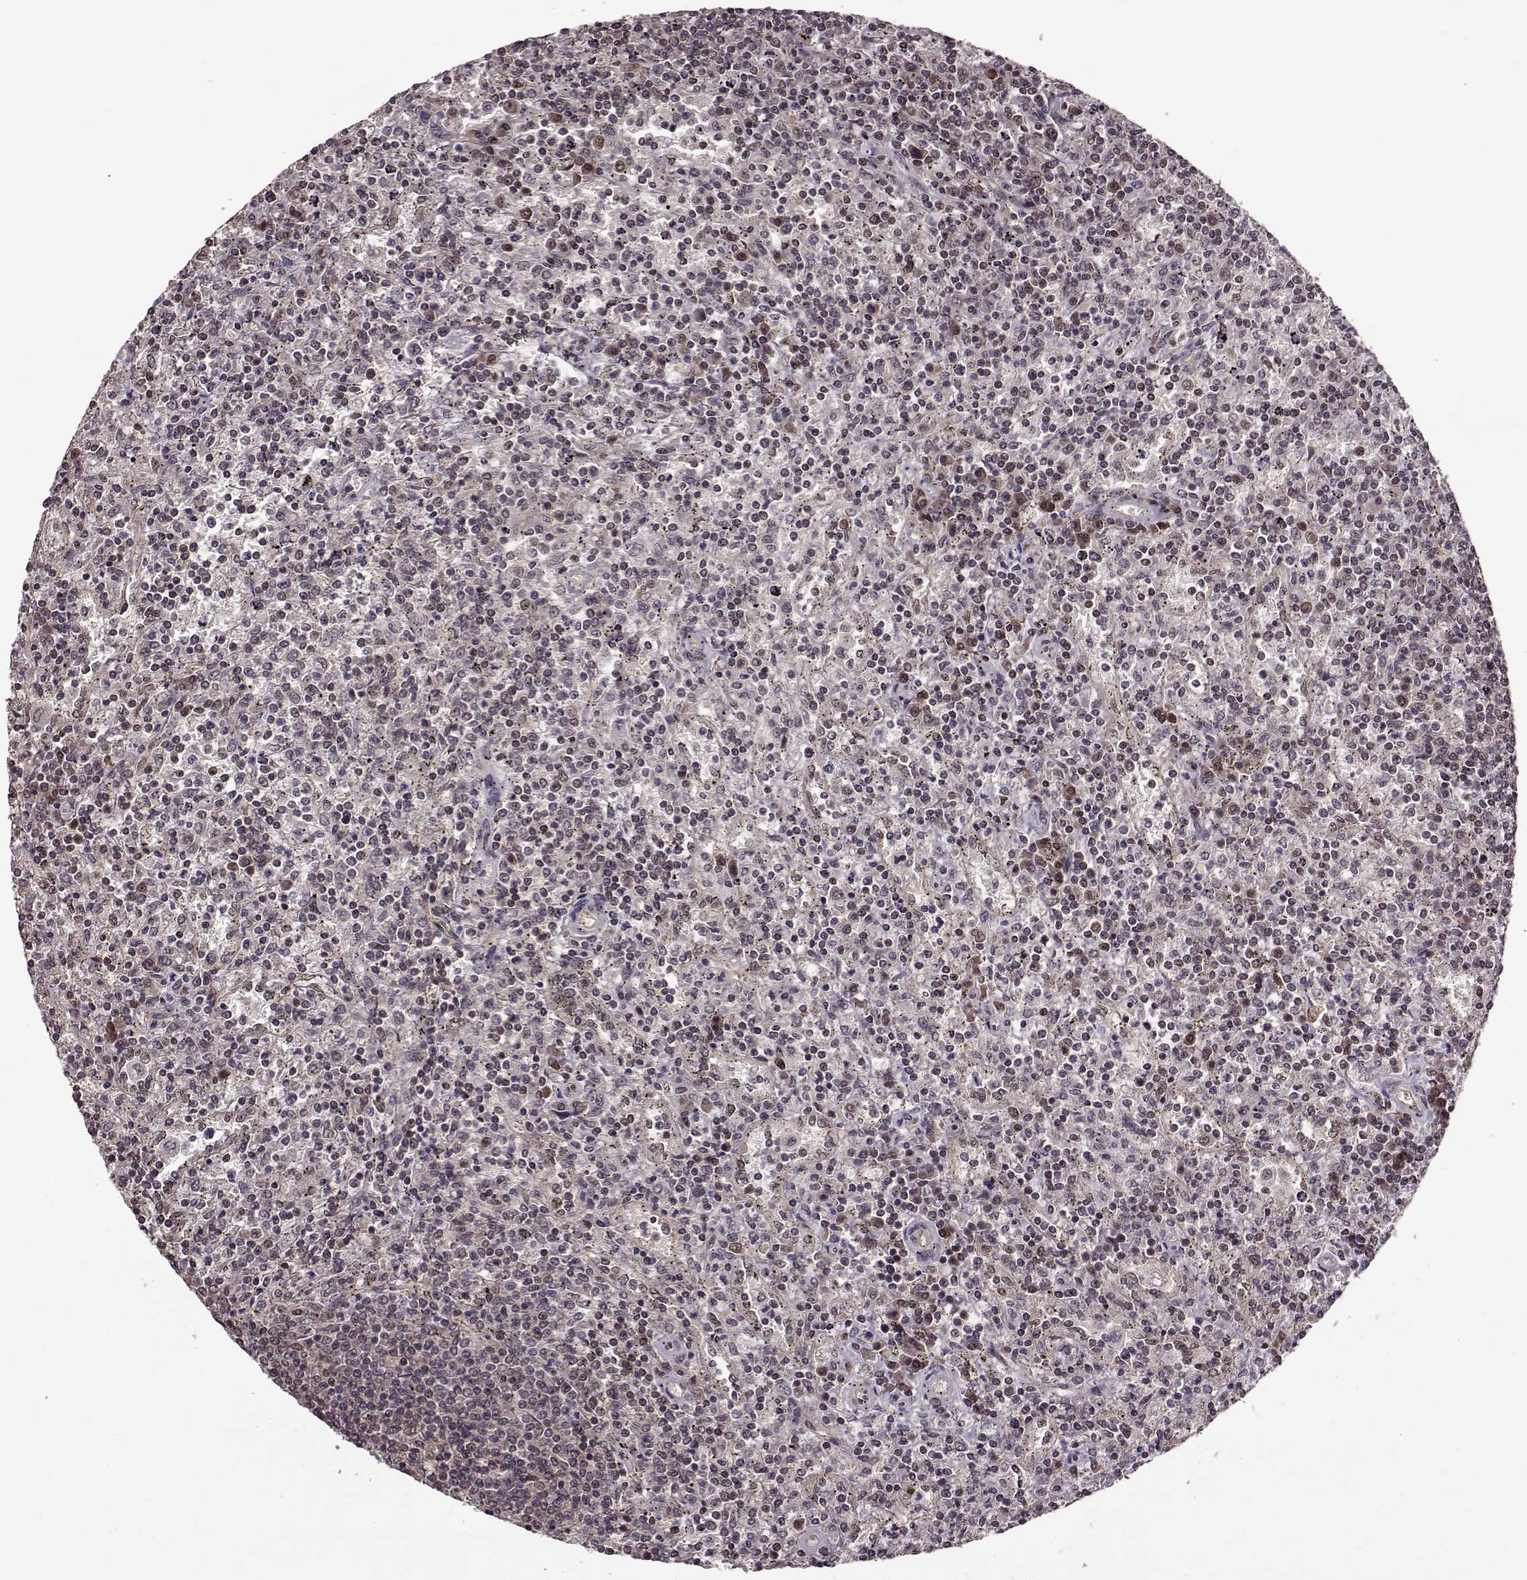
{"staining": {"intensity": "weak", "quantity": "<25%", "location": "cytoplasmic/membranous"}, "tissue": "lymphoma", "cell_type": "Tumor cells", "image_type": "cancer", "snomed": [{"axis": "morphology", "description": "Malignant lymphoma, non-Hodgkin's type, Low grade"}, {"axis": "topography", "description": "Spleen"}], "caption": "High magnification brightfield microscopy of lymphoma stained with DAB (brown) and counterstained with hematoxylin (blue): tumor cells show no significant positivity. (DAB IHC, high magnification).", "gene": "FTO", "patient": {"sex": "male", "age": 62}}